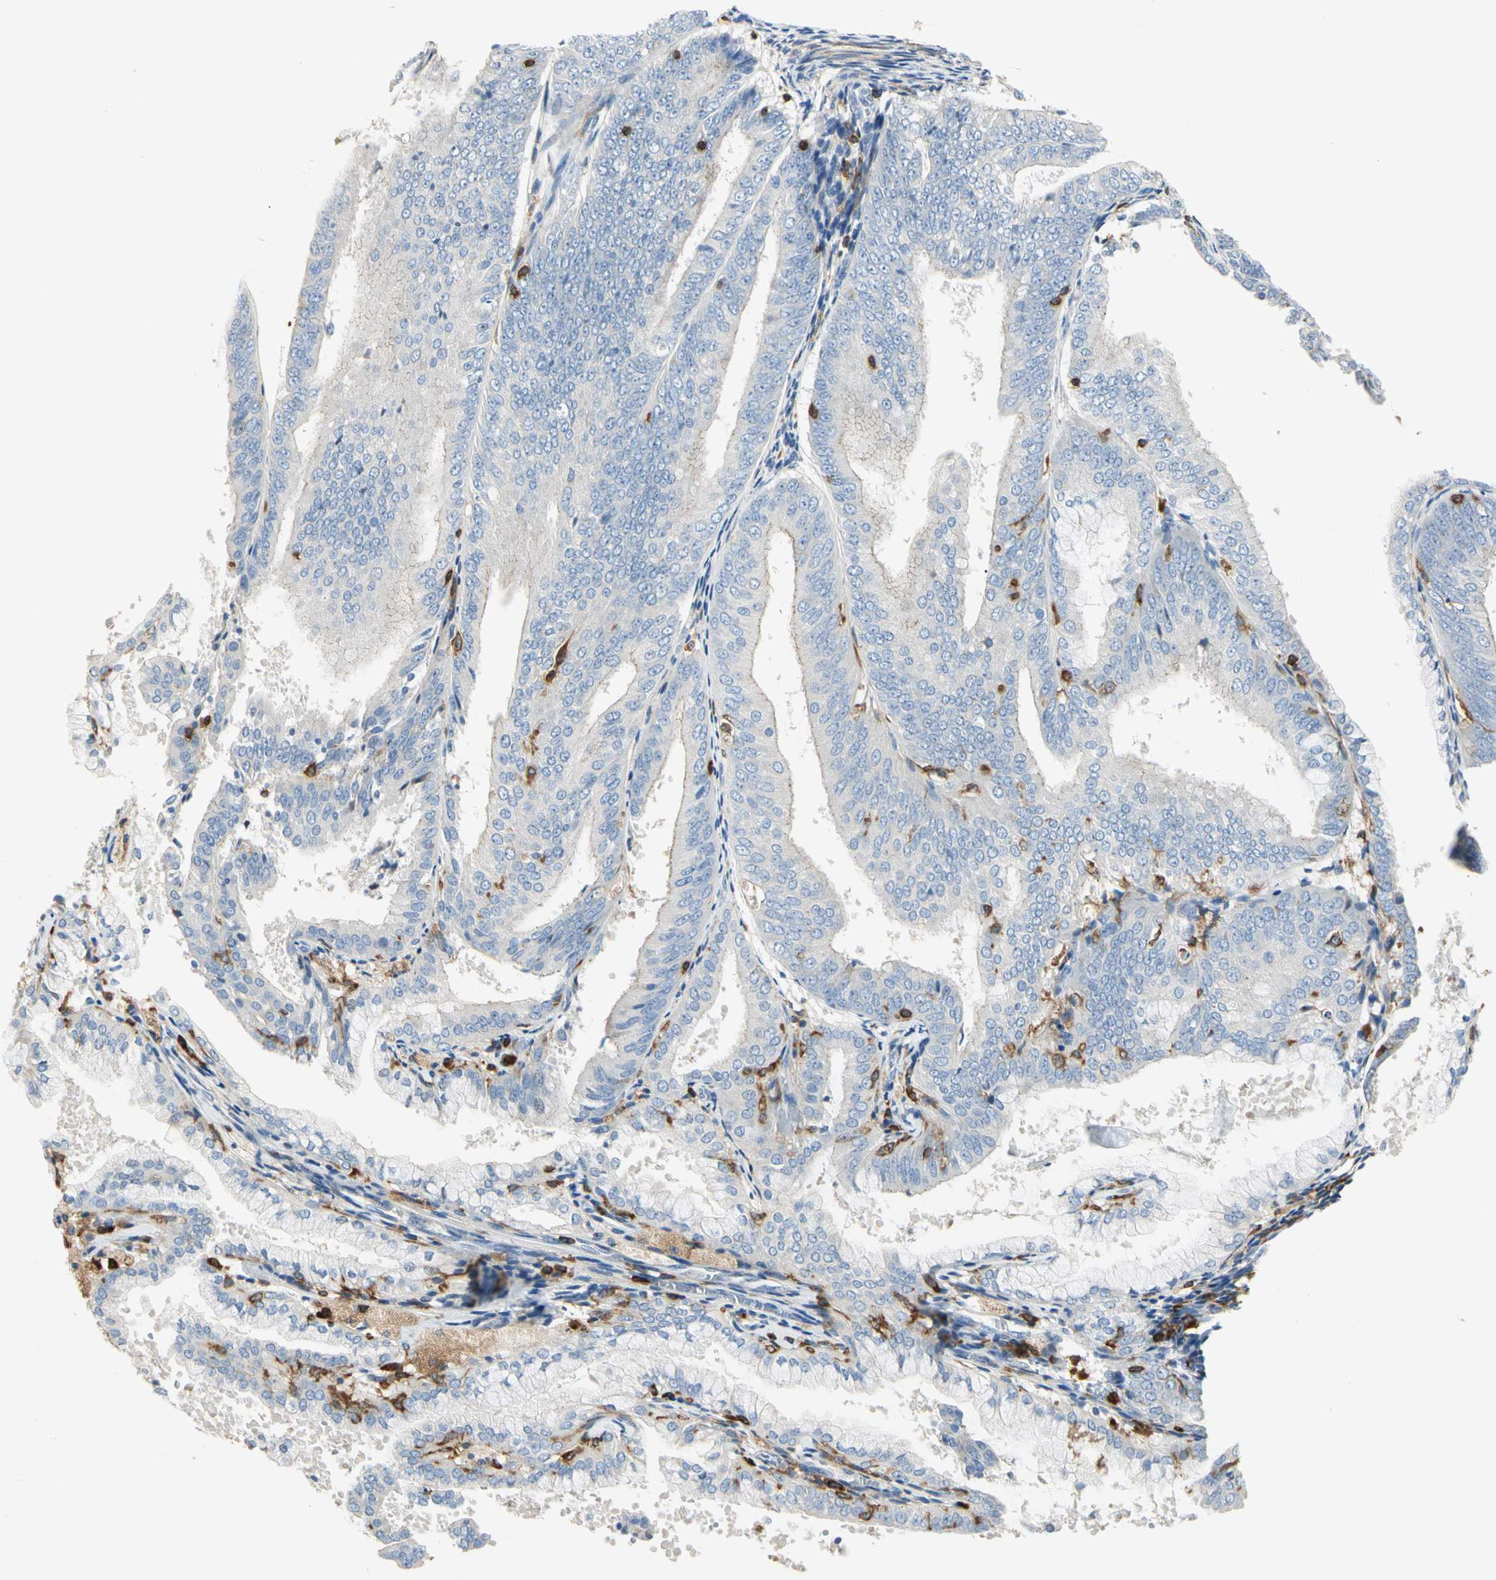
{"staining": {"intensity": "negative", "quantity": "none", "location": "none"}, "tissue": "endometrial cancer", "cell_type": "Tumor cells", "image_type": "cancer", "snomed": [{"axis": "morphology", "description": "Adenocarcinoma, NOS"}, {"axis": "topography", "description": "Endometrium"}], "caption": "Immunohistochemistry of endometrial adenocarcinoma exhibits no positivity in tumor cells.", "gene": "FMNL1", "patient": {"sex": "female", "age": 63}}